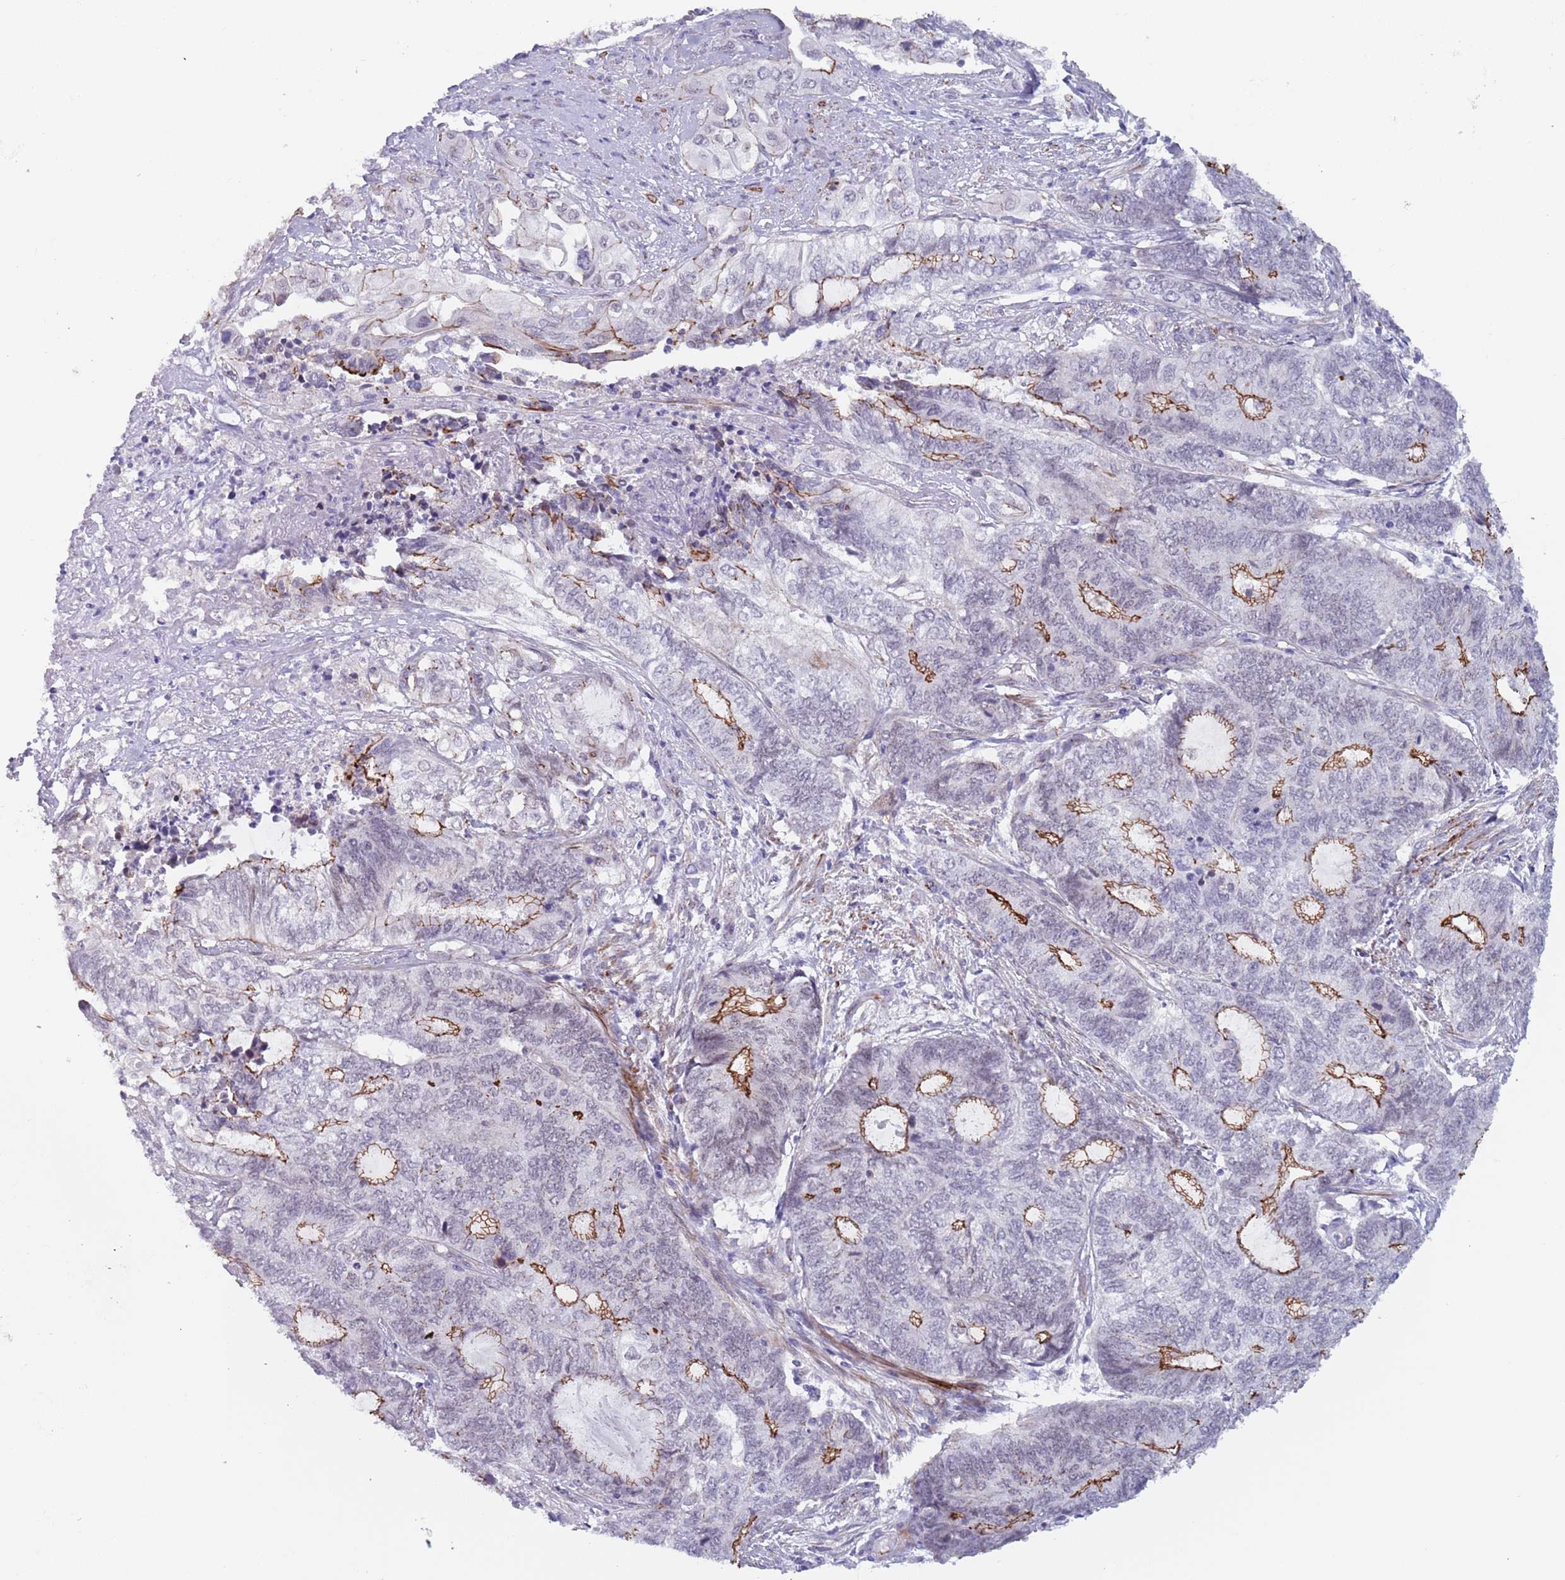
{"staining": {"intensity": "strong", "quantity": "<25%", "location": "cytoplasmic/membranous"}, "tissue": "endometrial cancer", "cell_type": "Tumor cells", "image_type": "cancer", "snomed": [{"axis": "morphology", "description": "Adenocarcinoma, NOS"}, {"axis": "topography", "description": "Uterus"}, {"axis": "topography", "description": "Endometrium"}], "caption": "Protein staining displays strong cytoplasmic/membranous staining in approximately <25% of tumor cells in endometrial cancer. (brown staining indicates protein expression, while blue staining denotes nuclei).", "gene": "OR5A2", "patient": {"sex": "female", "age": 70}}